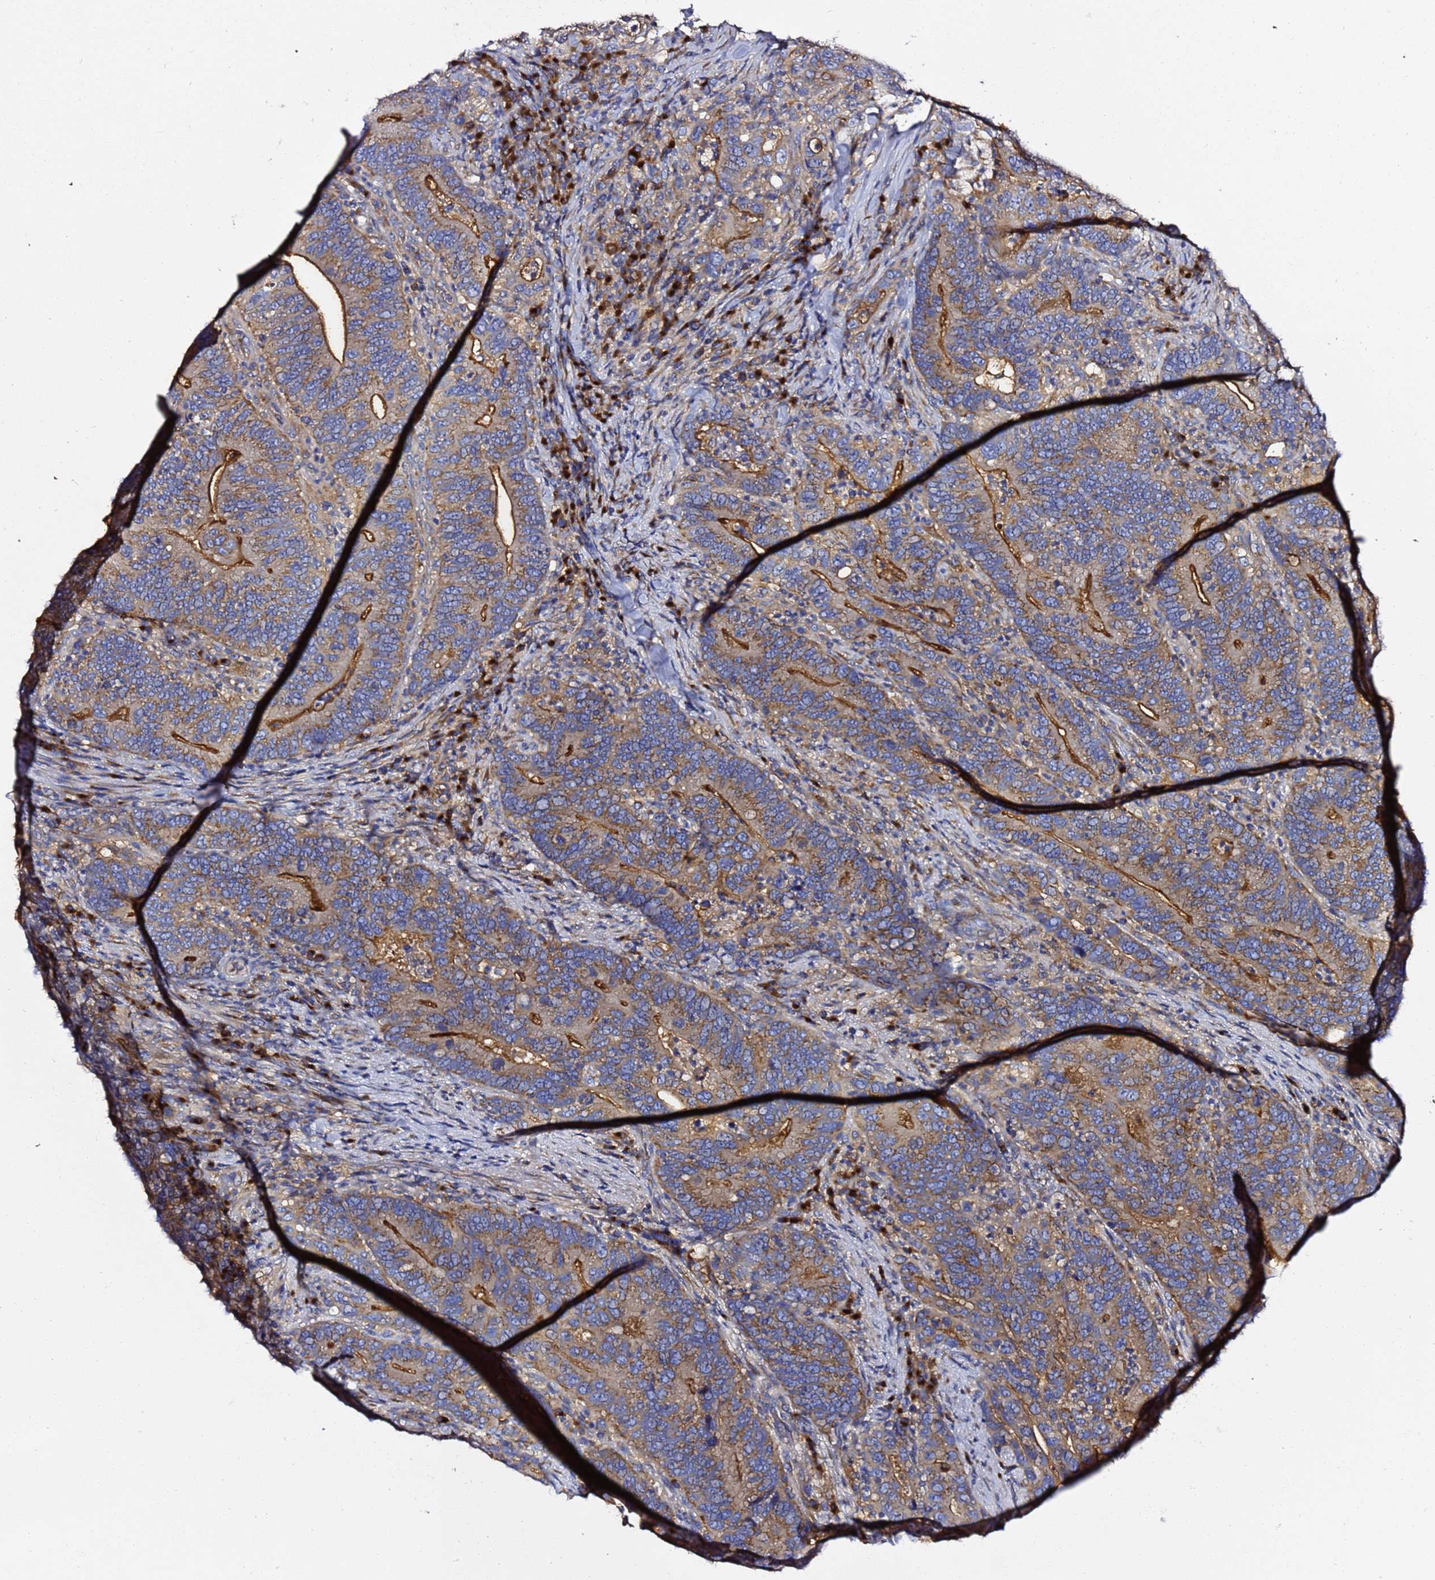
{"staining": {"intensity": "strong", "quantity": "25%-75%", "location": "cytoplasmic/membranous"}, "tissue": "colorectal cancer", "cell_type": "Tumor cells", "image_type": "cancer", "snomed": [{"axis": "morphology", "description": "Adenocarcinoma, NOS"}, {"axis": "topography", "description": "Colon"}], "caption": "Immunohistochemistry photomicrograph of neoplastic tissue: colorectal cancer (adenocarcinoma) stained using IHC demonstrates high levels of strong protein expression localized specifically in the cytoplasmic/membranous of tumor cells, appearing as a cytoplasmic/membranous brown color.", "gene": "ANAPC1", "patient": {"sex": "female", "age": 66}}